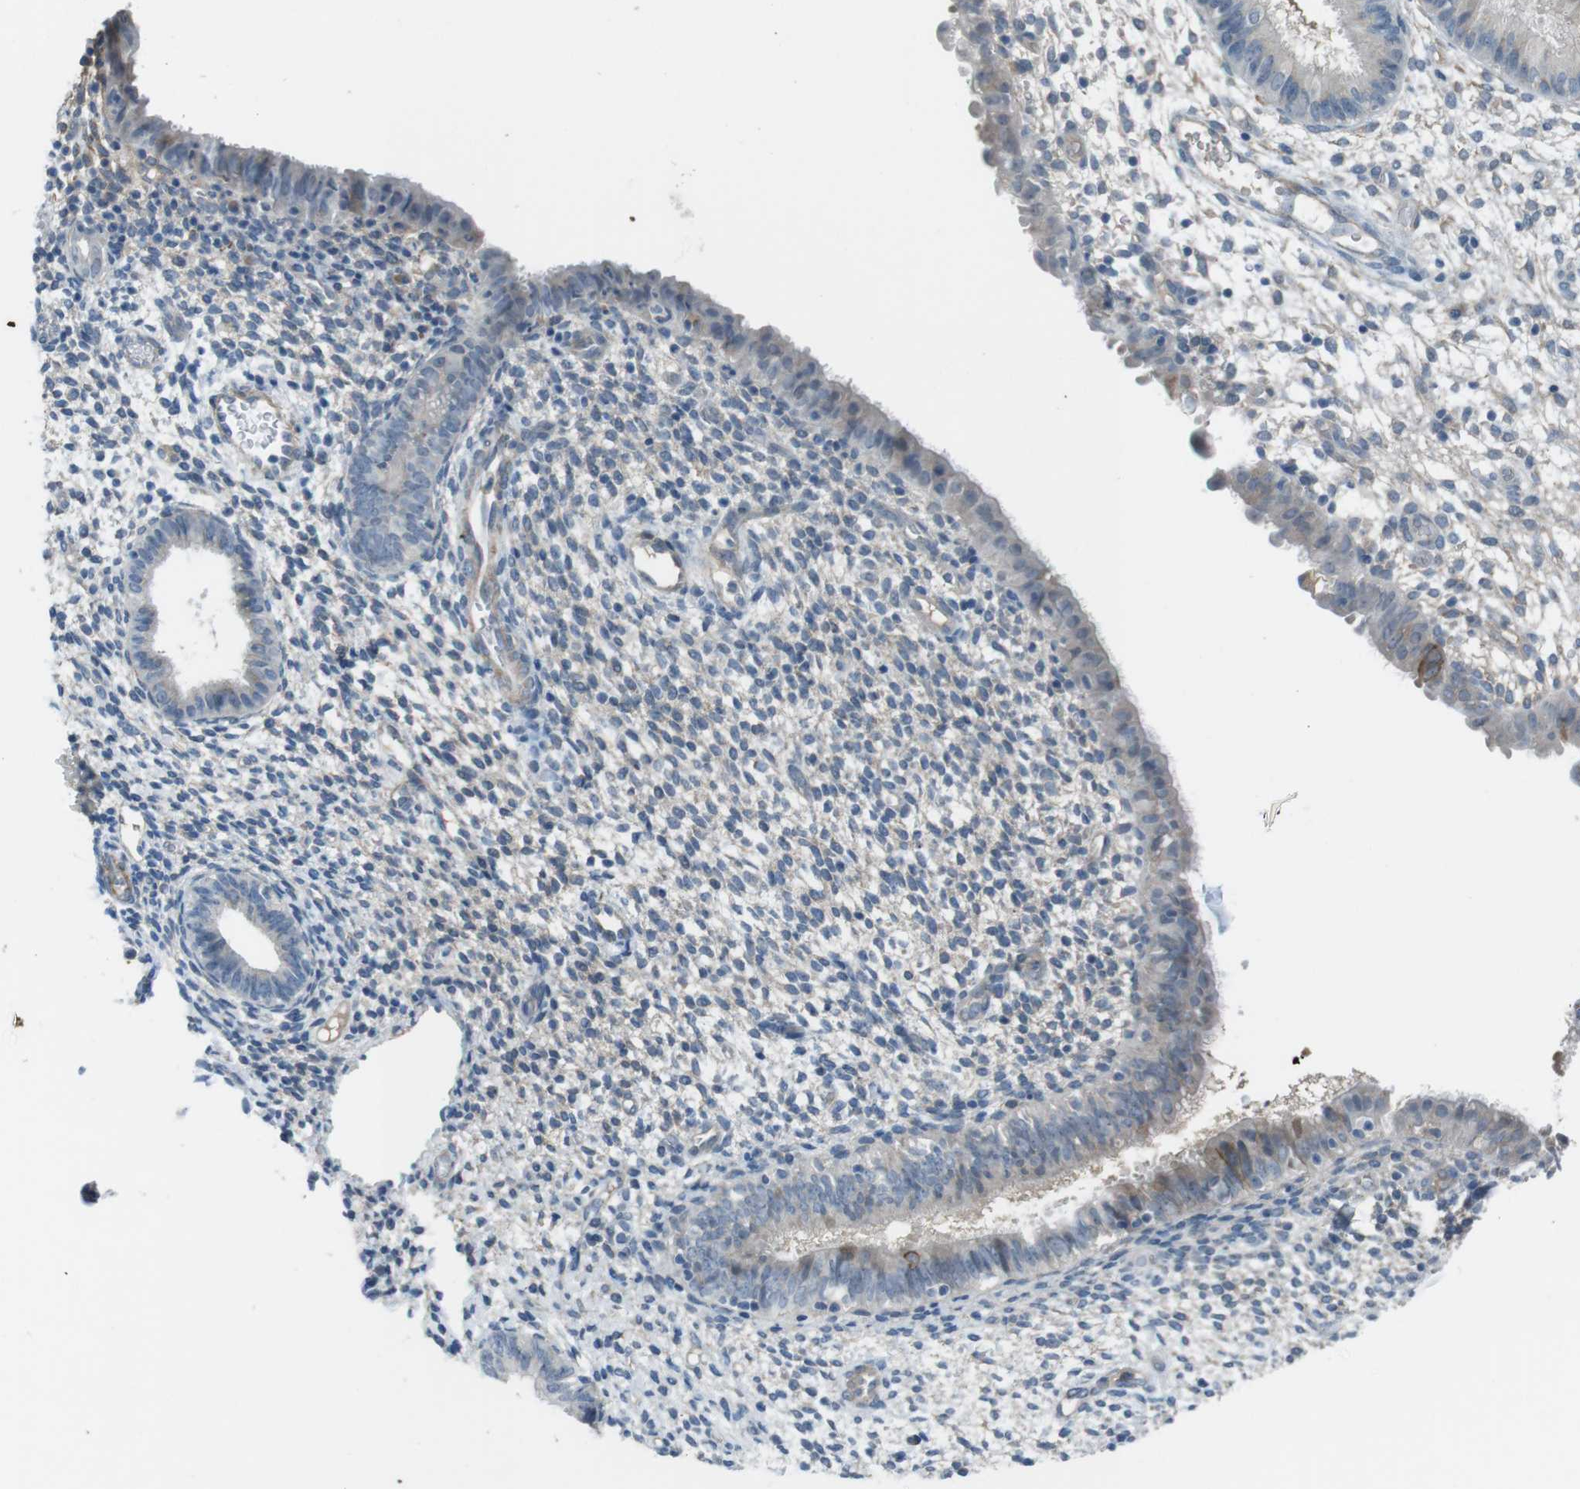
{"staining": {"intensity": "negative", "quantity": "none", "location": "none"}, "tissue": "endometrium", "cell_type": "Cells in endometrial stroma", "image_type": "normal", "snomed": [{"axis": "morphology", "description": "Normal tissue, NOS"}, {"axis": "topography", "description": "Endometrium"}], "caption": "Micrograph shows no significant protein positivity in cells in endometrial stroma of benign endometrium. (Brightfield microscopy of DAB (3,3'-diaminobenzidine) immunohistochemistry at high magnification).", "gene": "ANK2", "patient": {"sex": "female", "age": 61}}